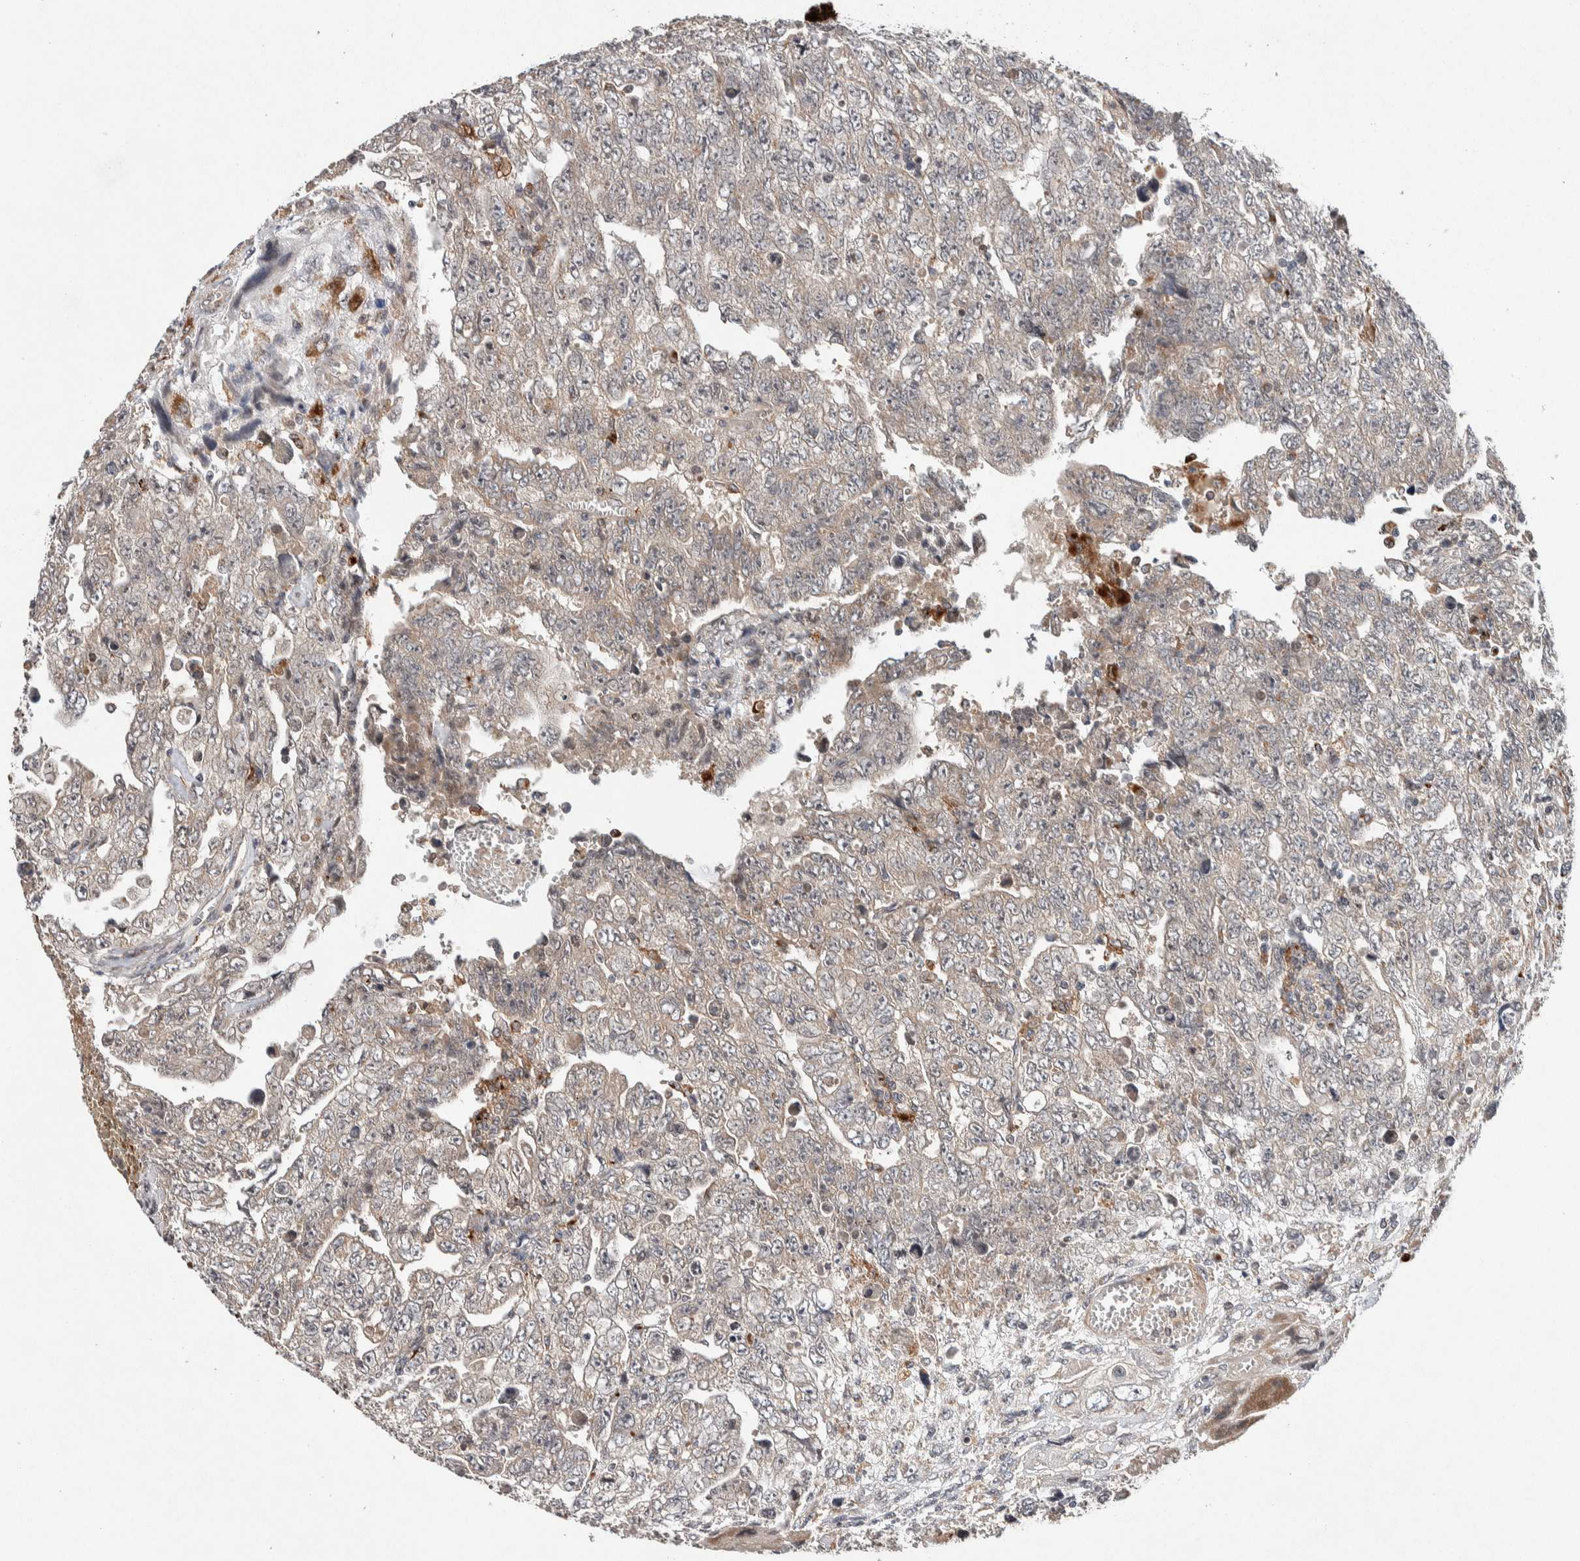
{"staining": {"intensity": "weak", "quantity": "<25%", "location": "cytoplasmic/membranous"}, "tissue": "testis cancer", "cell_type": "Tumor cells", "image_type": "cancer", "snomed": [{"axis": "morphology", "description": "Carcinoma, Embryonal, NOS"}, {"axis": "topography", "description": "Testis"}], "caption": "Tumor cells are negative for brown protein staining in testis cancer (embryonal carcinoma).", "gene": "KCNK1", "patient": {"sex": "male", "age": 28}}